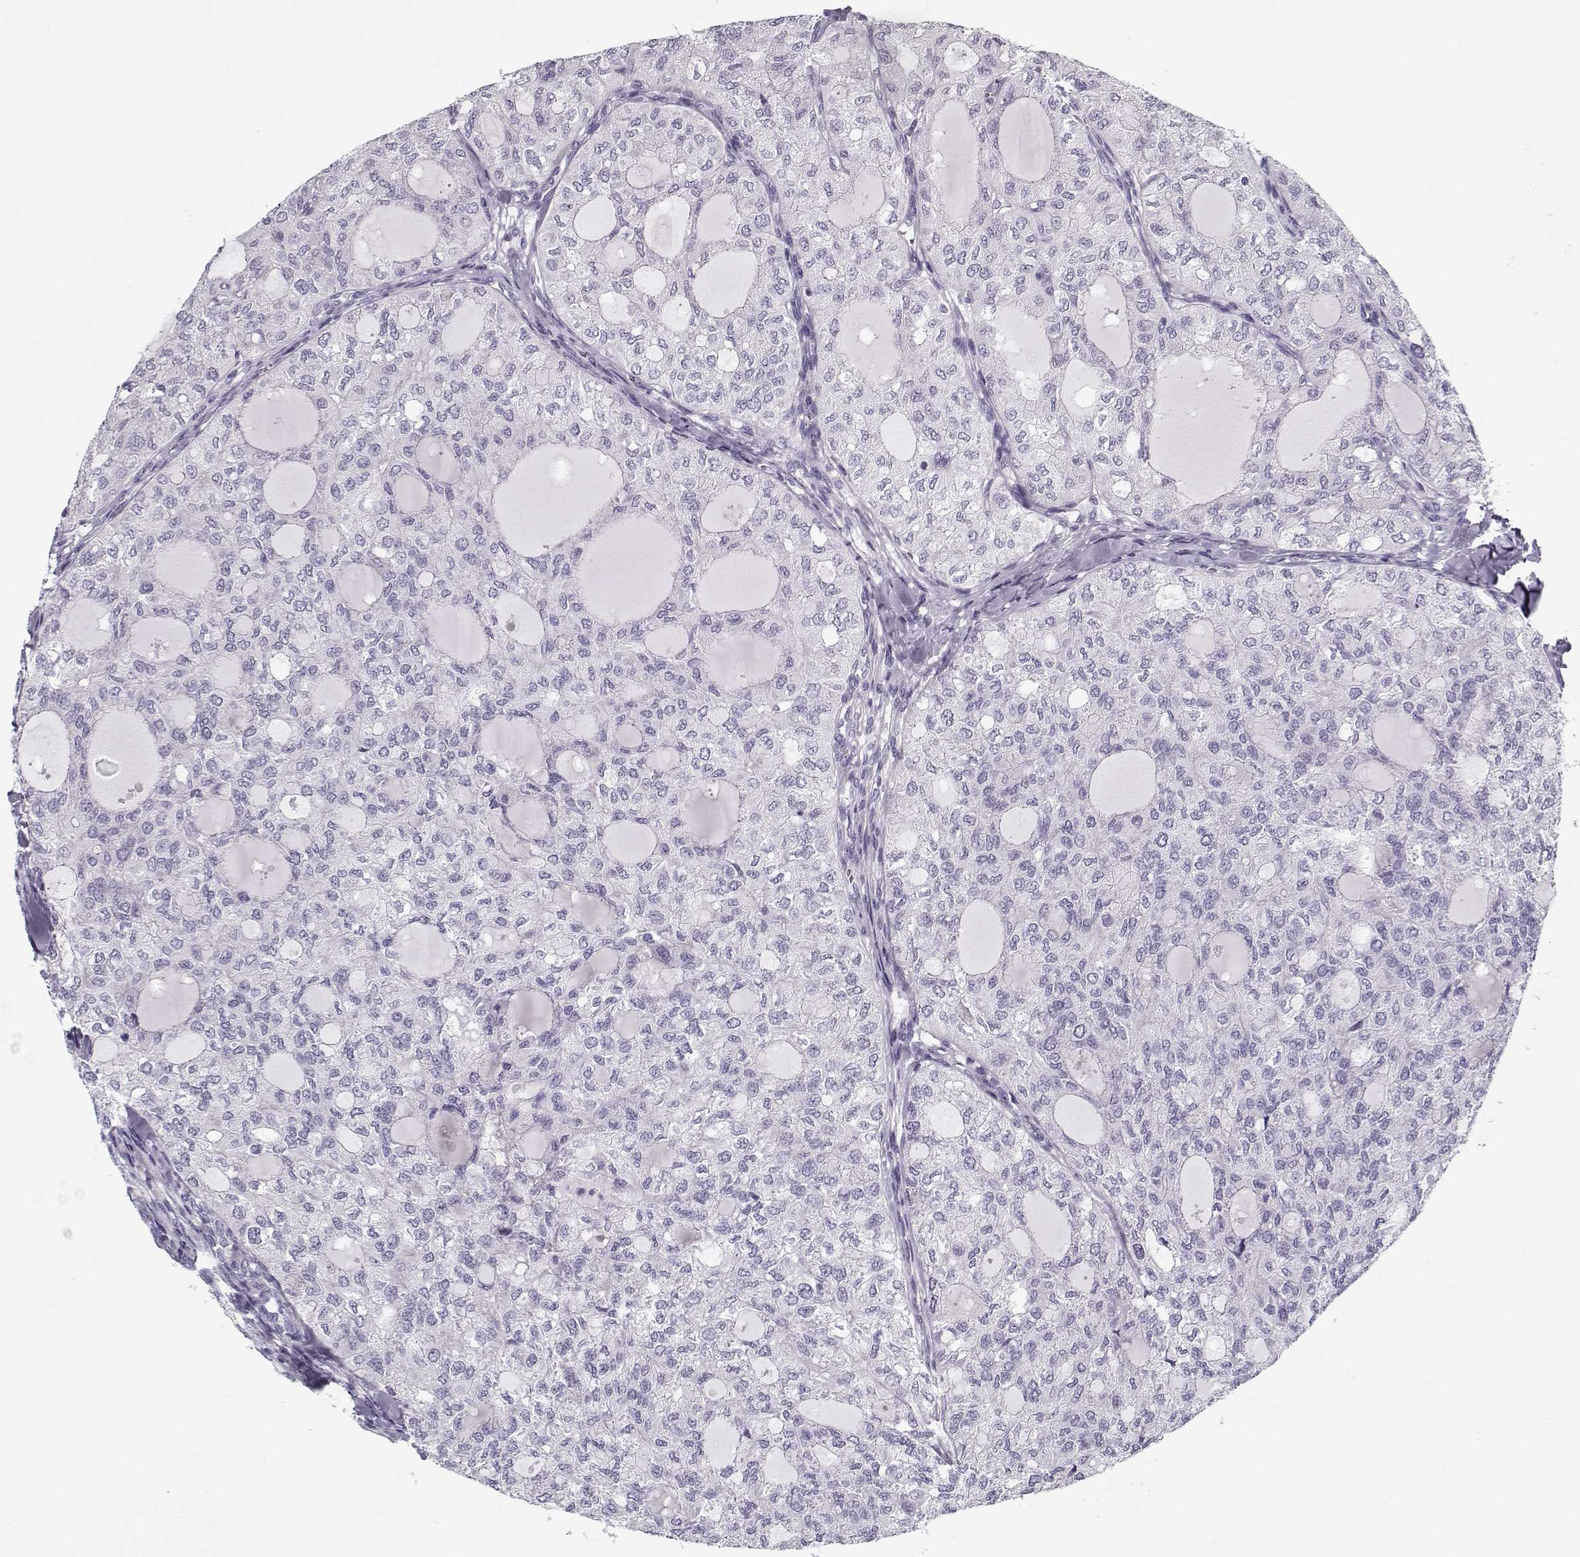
{"staining": {"intensity": "negative", "quantity": "none", "location": "none"}, "tissue": "thyroid cancer", "cell_type": "Tumor cells", "image_type": "cancer", "snomed": [{"axis": "morphology", "description": "Follicular adenoma carcinoma, NOS"}, {"axis": "topography", "description": "Thyroid gland"}], "caption": "A histopathology image of human follicular adenoma carcinoma (thyroid) is negative for staining in tumor cells. (DAB immunohistochemistry (IHC) with hematoxylin counter stain).", "gene": "CCDC136", "patient": {"sex": "male", "age": 75}}